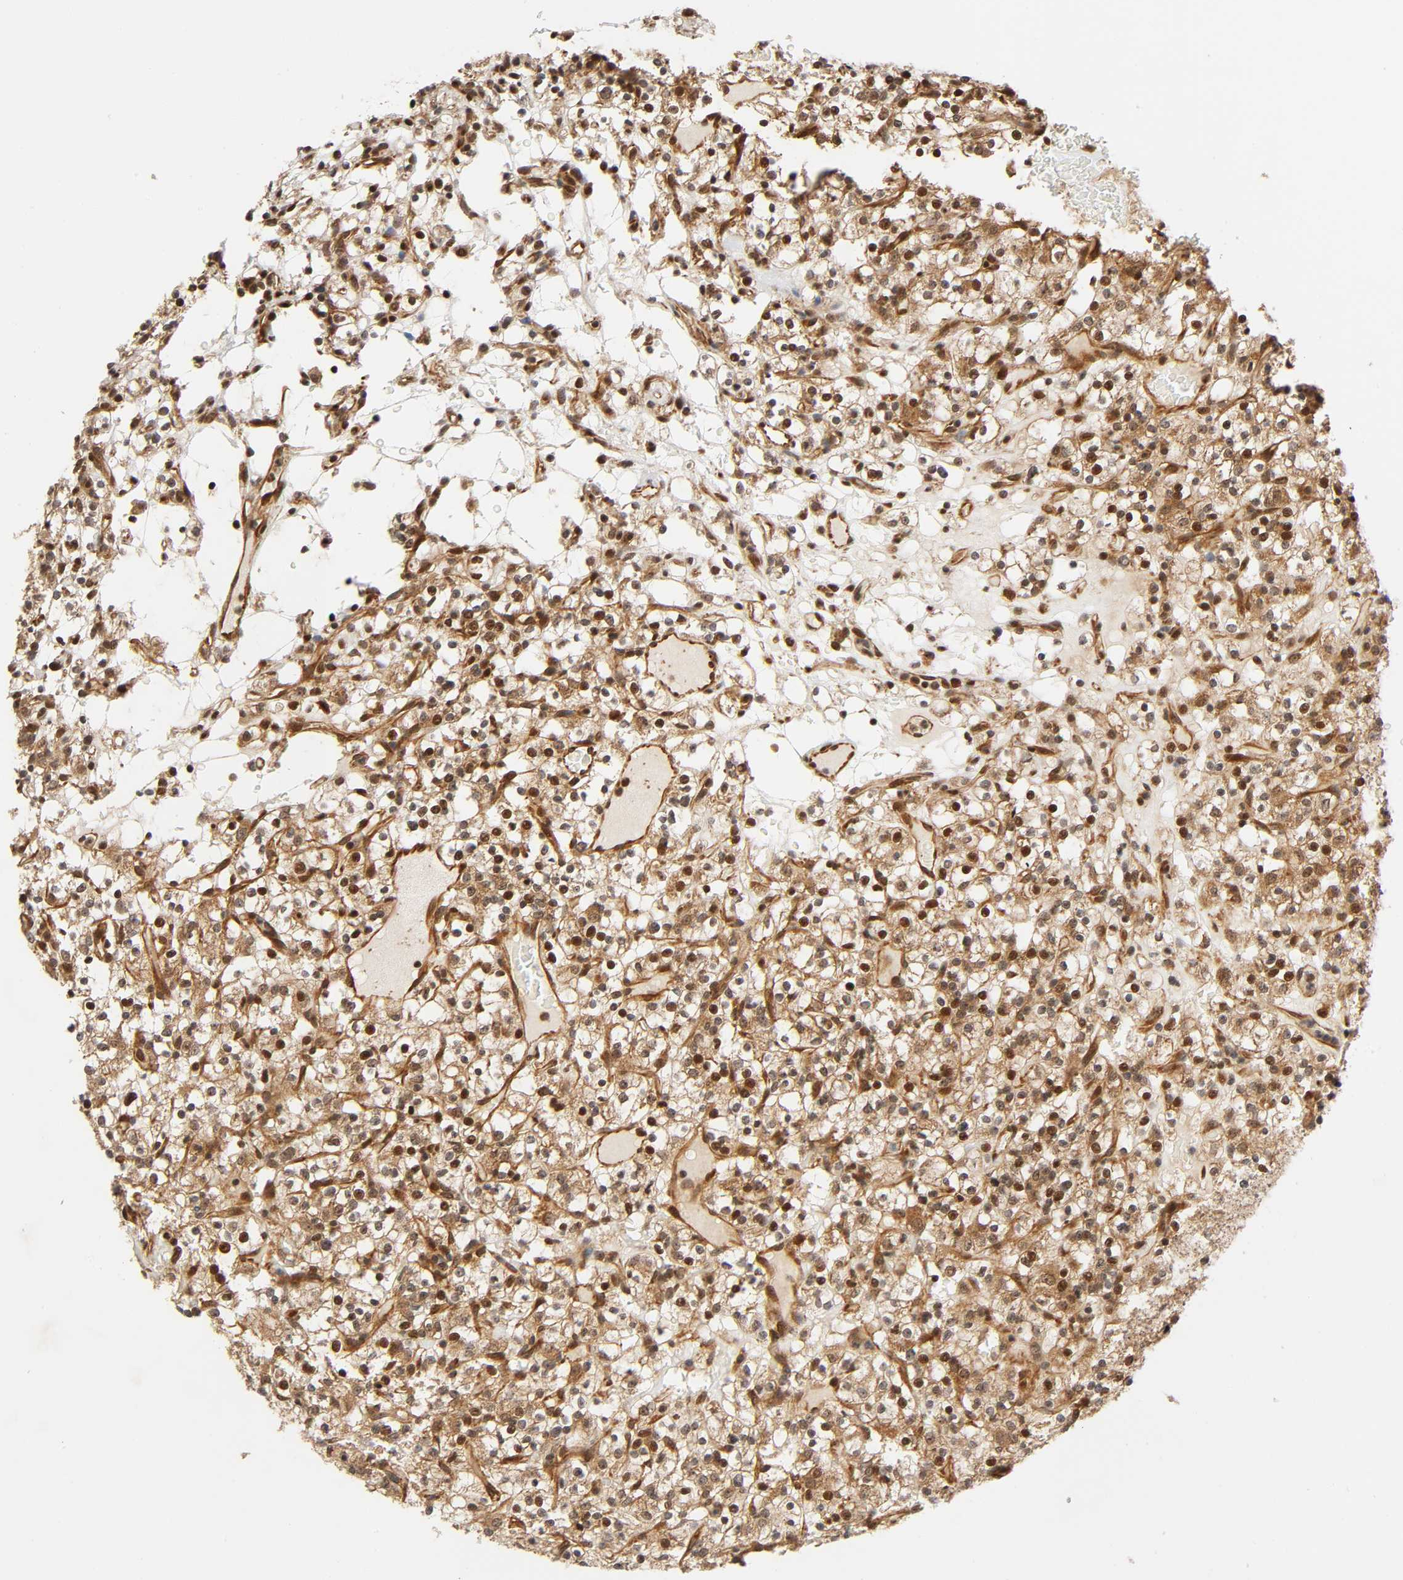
{"staining": {"intensity": "moderate", "quantity": "25%-75%", "location": "cytoplasmic/membranous,nuclear"}, "tissue": "renal cancer", "cell_type": "Tumor cells", "image_type": "cancer", "snomed": [{"axis": "morphology", "description": "Normal tissue, NOS"}, {"axis": "morphology", "description": "Adenocarcinoma, NOS"}, {"axis": "topography", "description": "Kidney"}], "caption": "Immunohistochemistry image of renal cancer stained for a protein (brown), which displays medium levels of moderate cytoplasmic/membranous and nuclear expression in approximately 25%-75% of tumor cells.", "gene": "IQCJ-SCHIP1", "patient": {"sex": "female", "age": 72}}